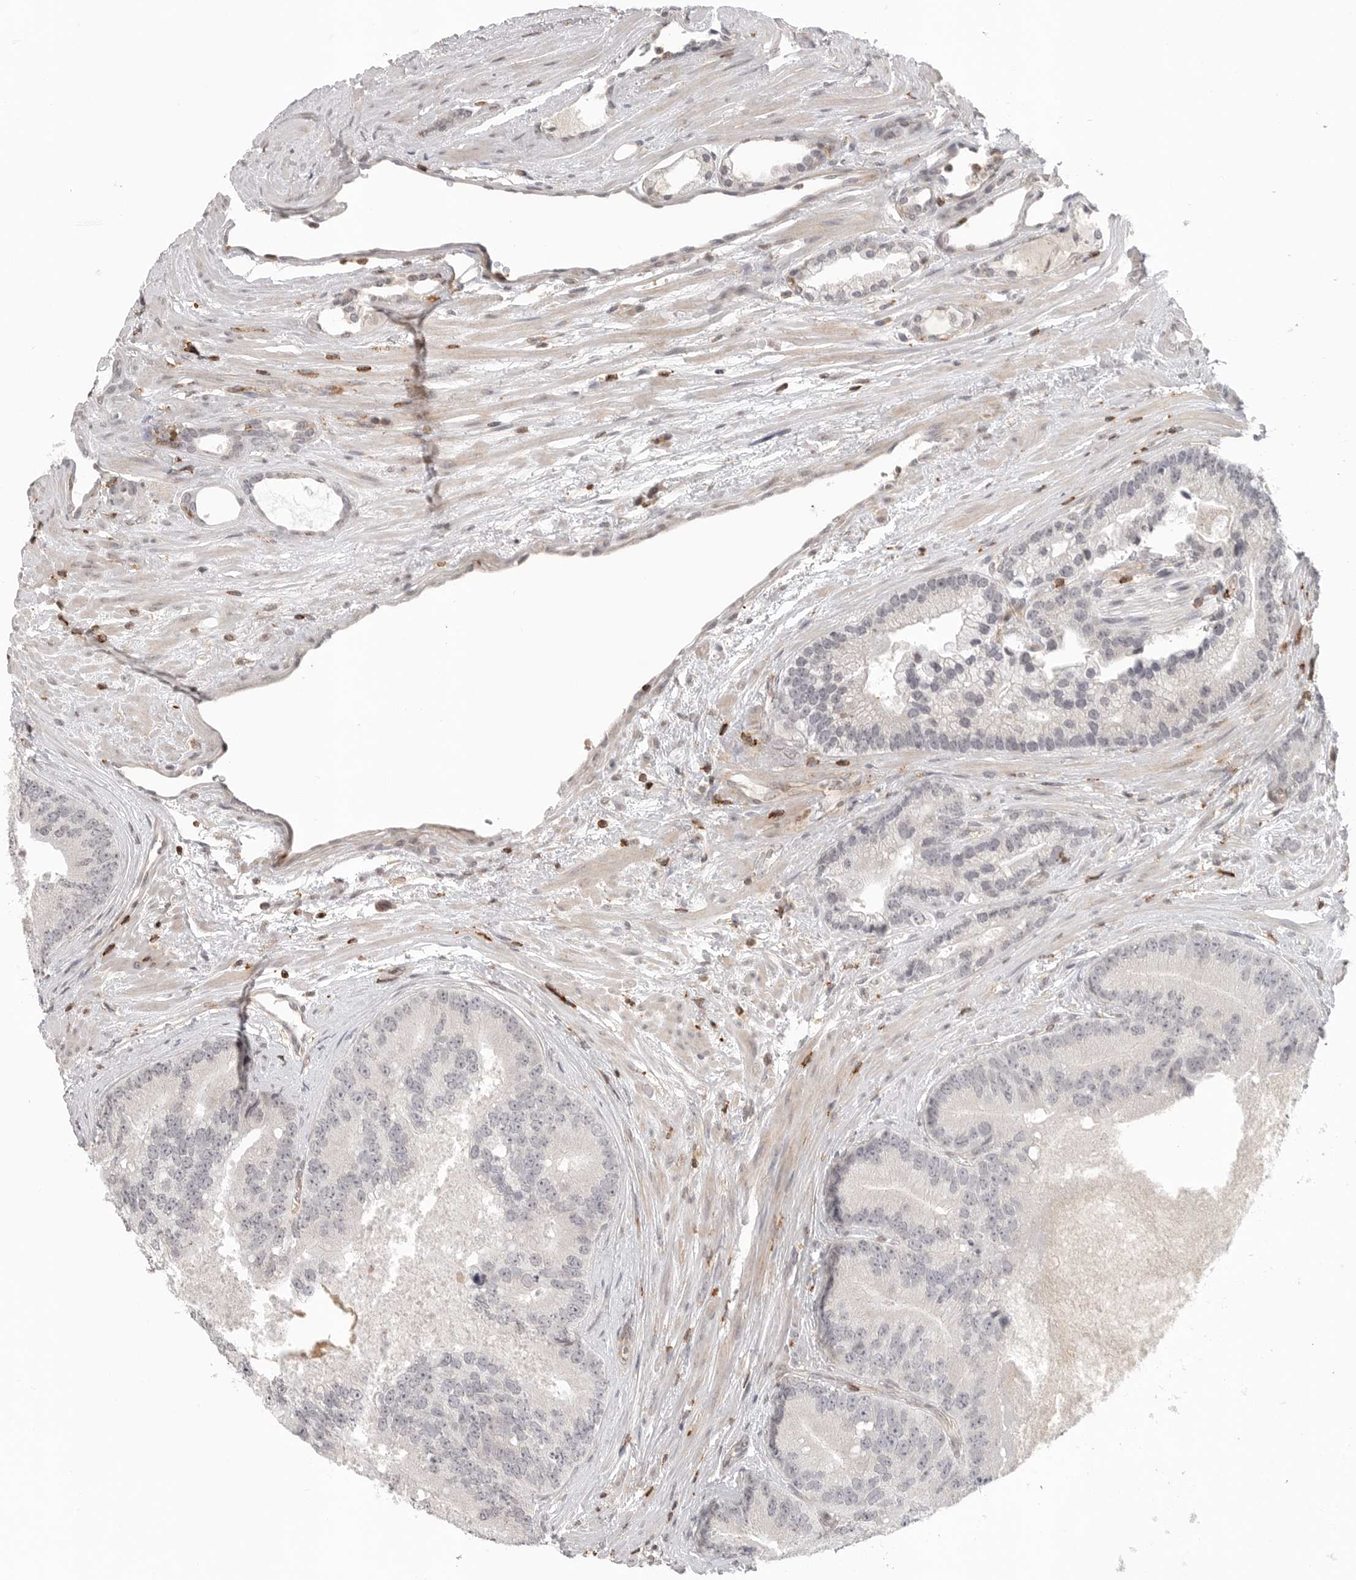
{"staining": {"intensity": "negative", "quantity": "none", "location": "none"}, "tissue": "prostate cancer", "cell_type": "Tumor cells", "image_type": "cancer", "snomed": [{"axis": "morphology", "description": "Adenocarcinoma, High grade"}, {"axis": "topography", "description": "Prostate"}], "caption": "Prostate adenocarcinoma (high-grade) was stained to show a protein in brown. There is no significant staining in tumor cells.", "gene": "SH3KBP1", "patient": {"sex": "male", "age": 70}}